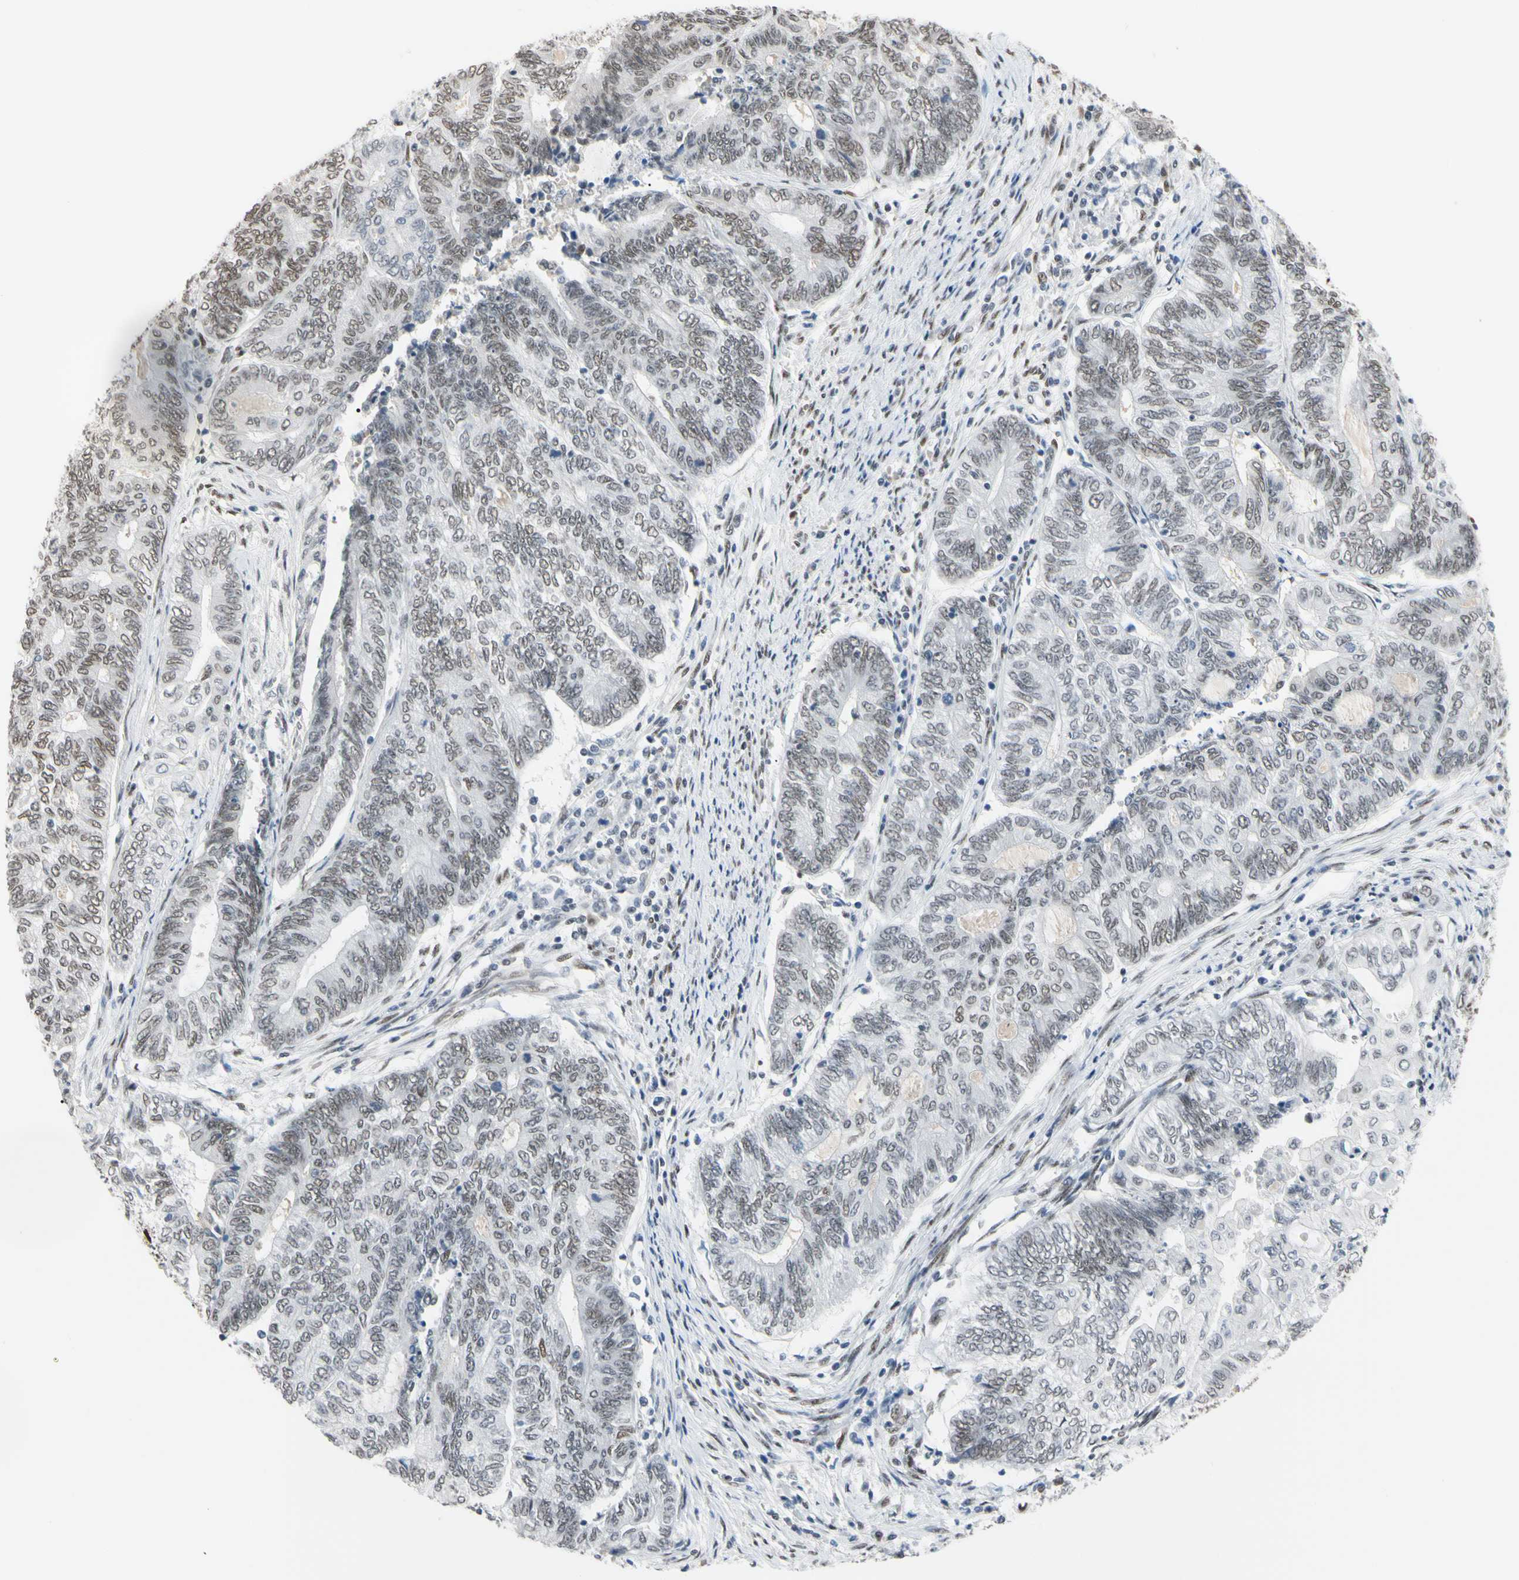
{"staining": {"intensity": "weak", "quantity": "25%-75%", "location": "nuclear"}, "tissue": "endometrial cancer", "cell_type": "Tumor cells", "image_type": "cancer", "snomed": [{"axis": "morphology", "description": "Adenocarcinoma, NOS"}, {"axis": "topography", "description": "Uterus"}, {"axis": "topography", "description": "Endometrium"}], "caption": "The immunohistochemical stain highlights weak nuclear staining in tumor cells of endometrial cancer (adenocarcinoma) tissue. The staining is performed using DAB brown chromogen to label protein expression. The nuclei are counter-stained blue using hematoxylin.", "gene": "FAM98B", "patient": {"sex": "female", "age": 70}}